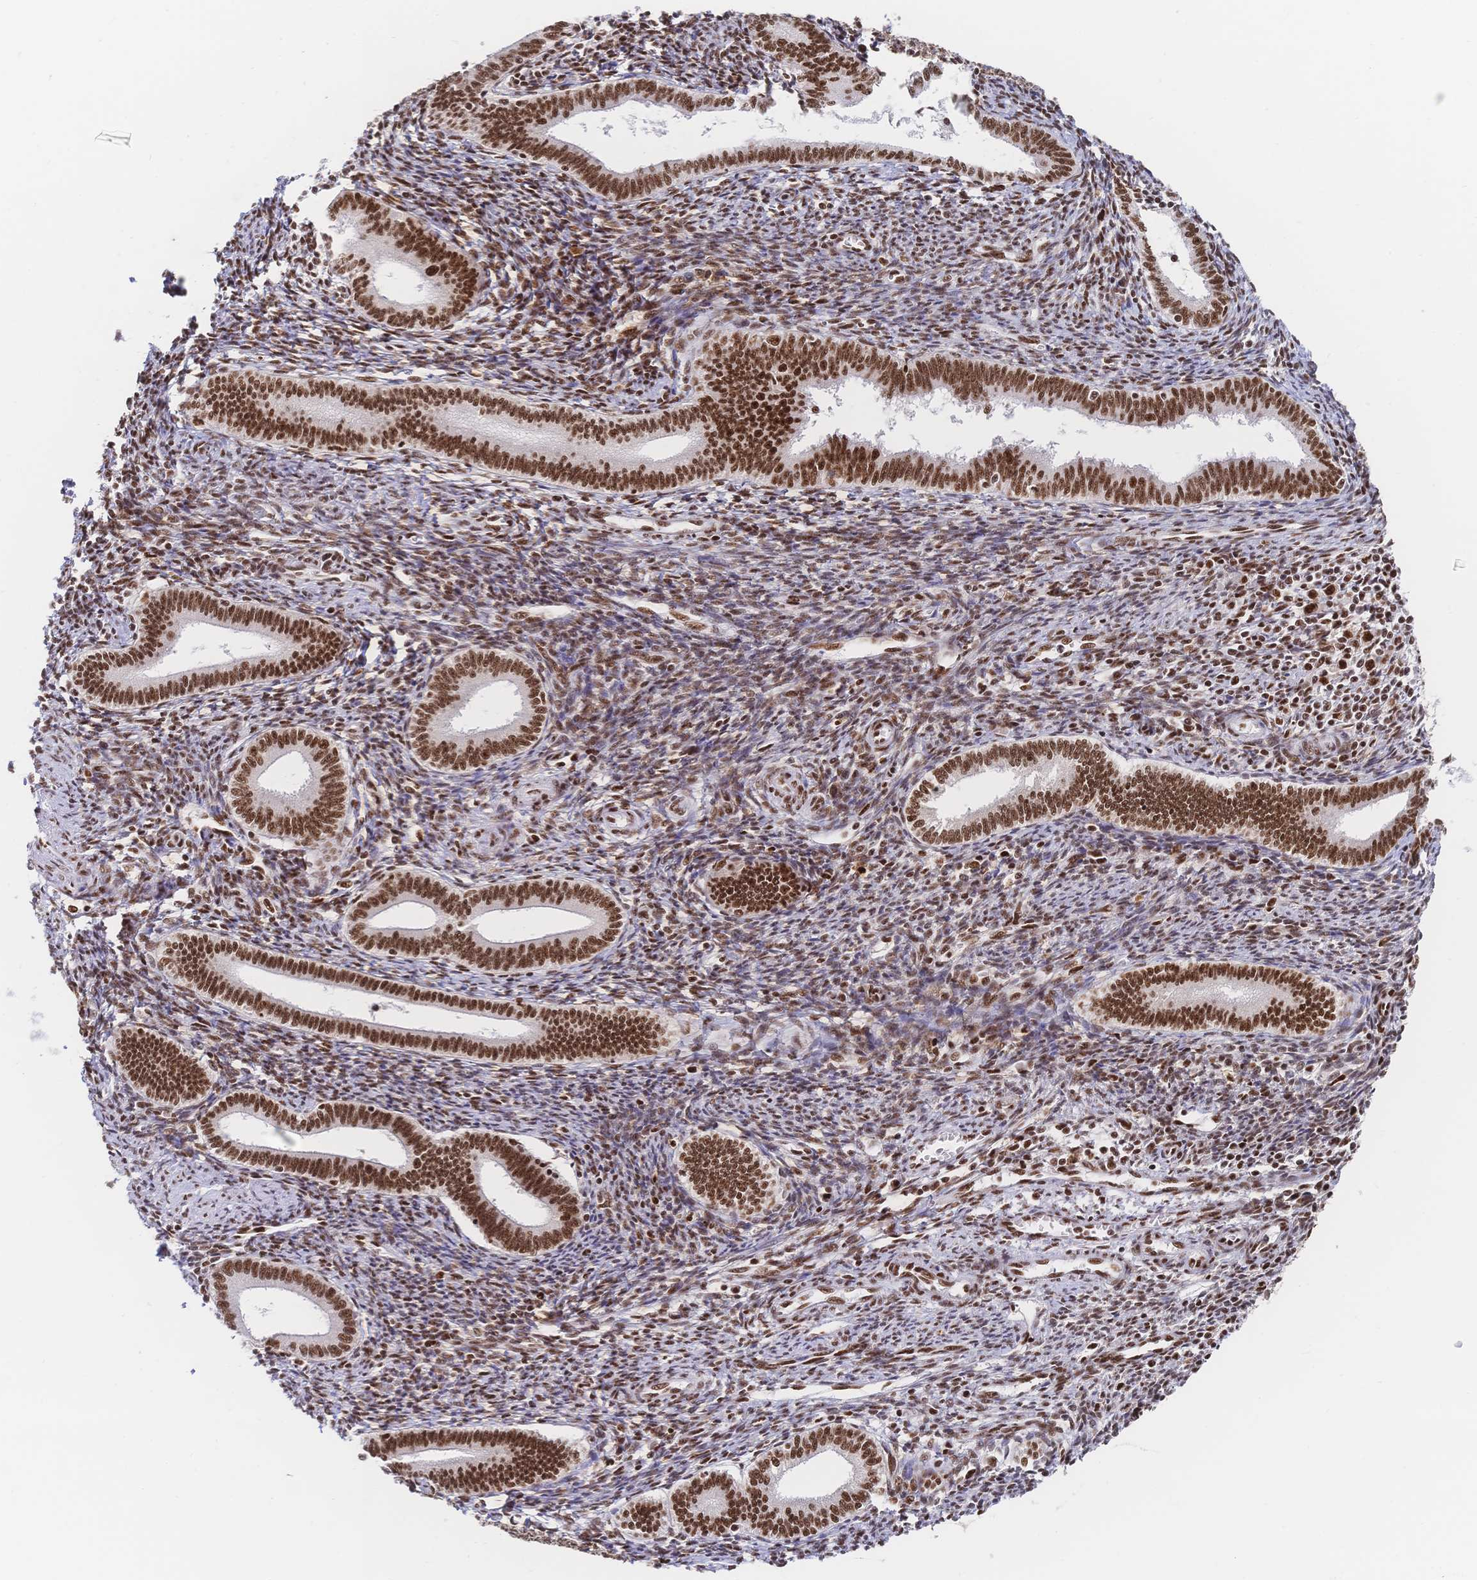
{"staining": {"intensity": "moderate", "quantity": ">75%", "location": "nuclear"}, "tissue": "endometrium", "cell_type": "Cells in endometrial stroma", "image_type": "normal", "snomed": [{"axis": "morphology", "description": "Normal tissue, NOS"}, {"axis": "topography", "description": "Endometrium"}], "caption": "Cells in endometrial stroma reveal medium levels of moderate nuclear staining in approximately >75% of cells in normal human endometrium. Using DAB (brown) and hematoxylin (blue) stains, captured at high magnification using brightfield microscopy.", "gene": "SRSF1", "patient": {"sex": "female", "age": 41}}